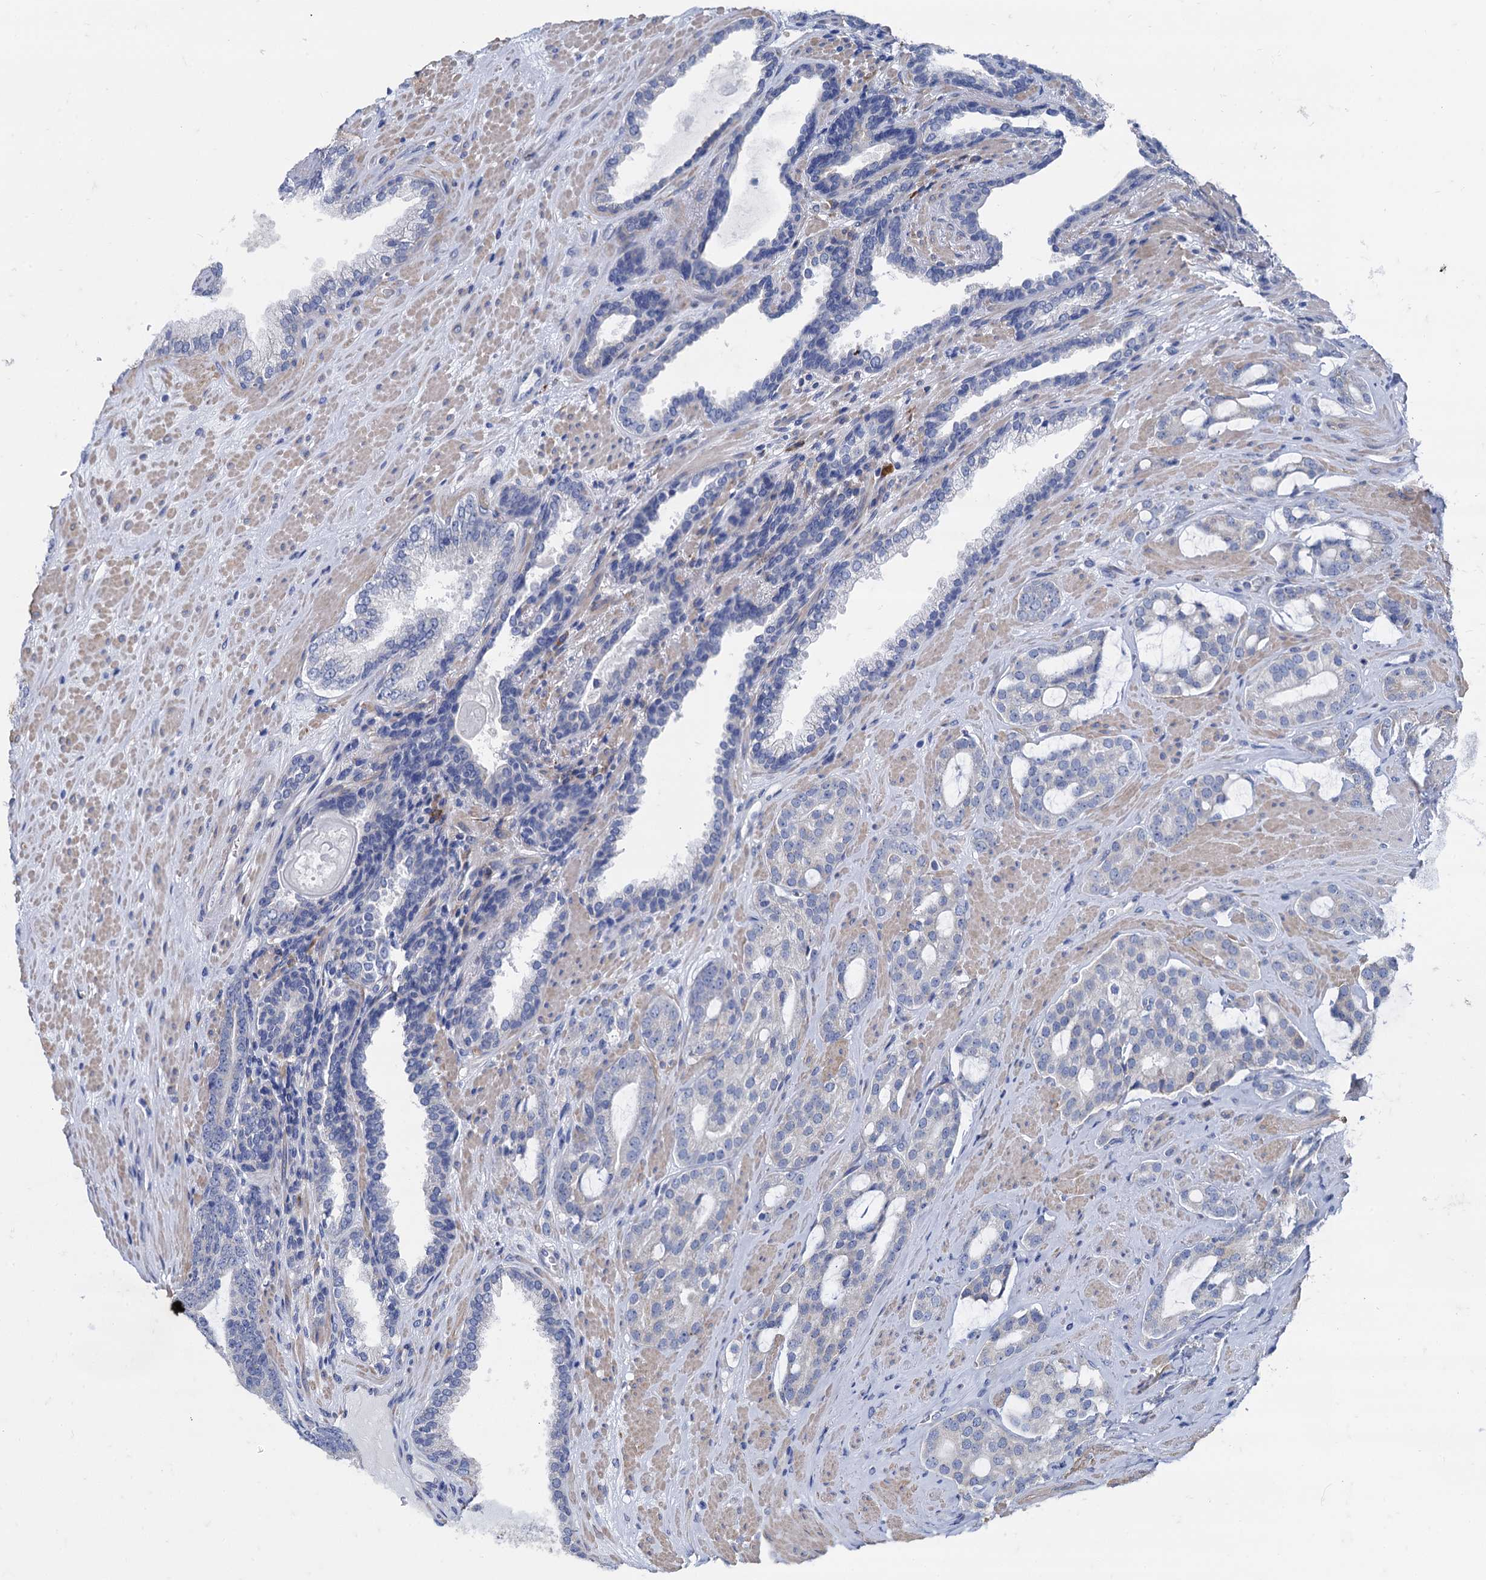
{"staining": {"intensity": "negative", "quantity": "none", "location": "none"}, "tissue": "prostate cancer", "cell_type": "Tumor cells", "image_type": "cancer", "snomed": [{"axis": "morphology", "description": "Adenocarcinoma, High grade"}, {"axis": "topography", "description": "Prostate"}], "caption": "This image is of high-grade adenocarcinoma (prostate) stained with immunohistochemistry to label a protein in brown with the nuclei are counter-stained blue. There is no expression in tumor cells. Nuclei are stained in blue.", "gene": "FOXR2", "patient": {"sex": "male", "age": 68}}